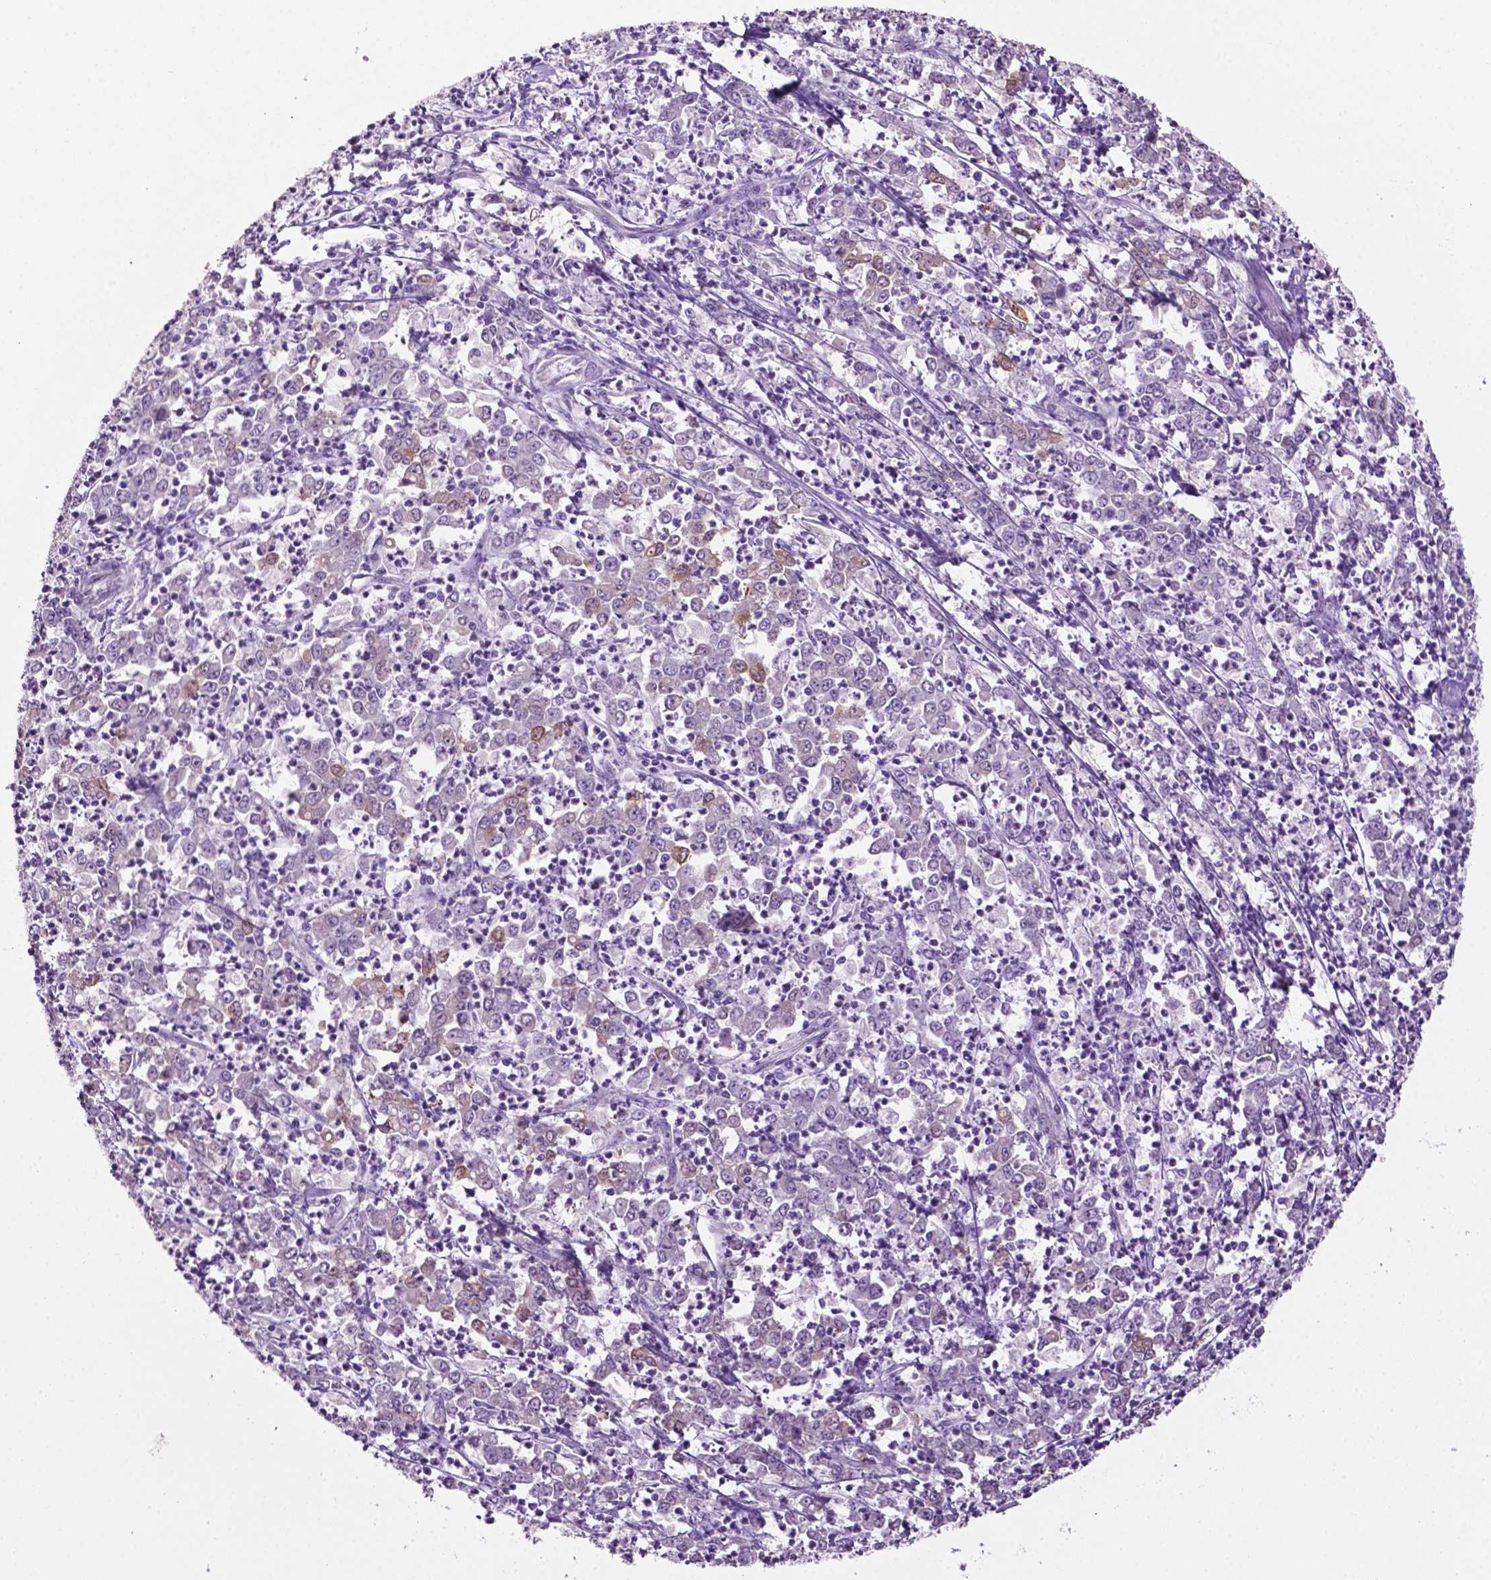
{"staining": {"intensity": "weak", "quantity": "<25%", "location": "cytoplasmic/membranous"}, "tissue": "stomach cancer", "cell_type": "Tumor cells", "image_type": "cancer", "snomed": [{"axis": "morphology", "description": "Adenocarcinoma, NOS"}, {"axis": "topography", "description": "Stomach, lower"}], "caption": "IHC histopathology image of stomach cancer stained for a protein (brown), which displays no expression in tumor cells.", "gene": "PHGR1", "patient": {"sex": "female", "age": 71}}